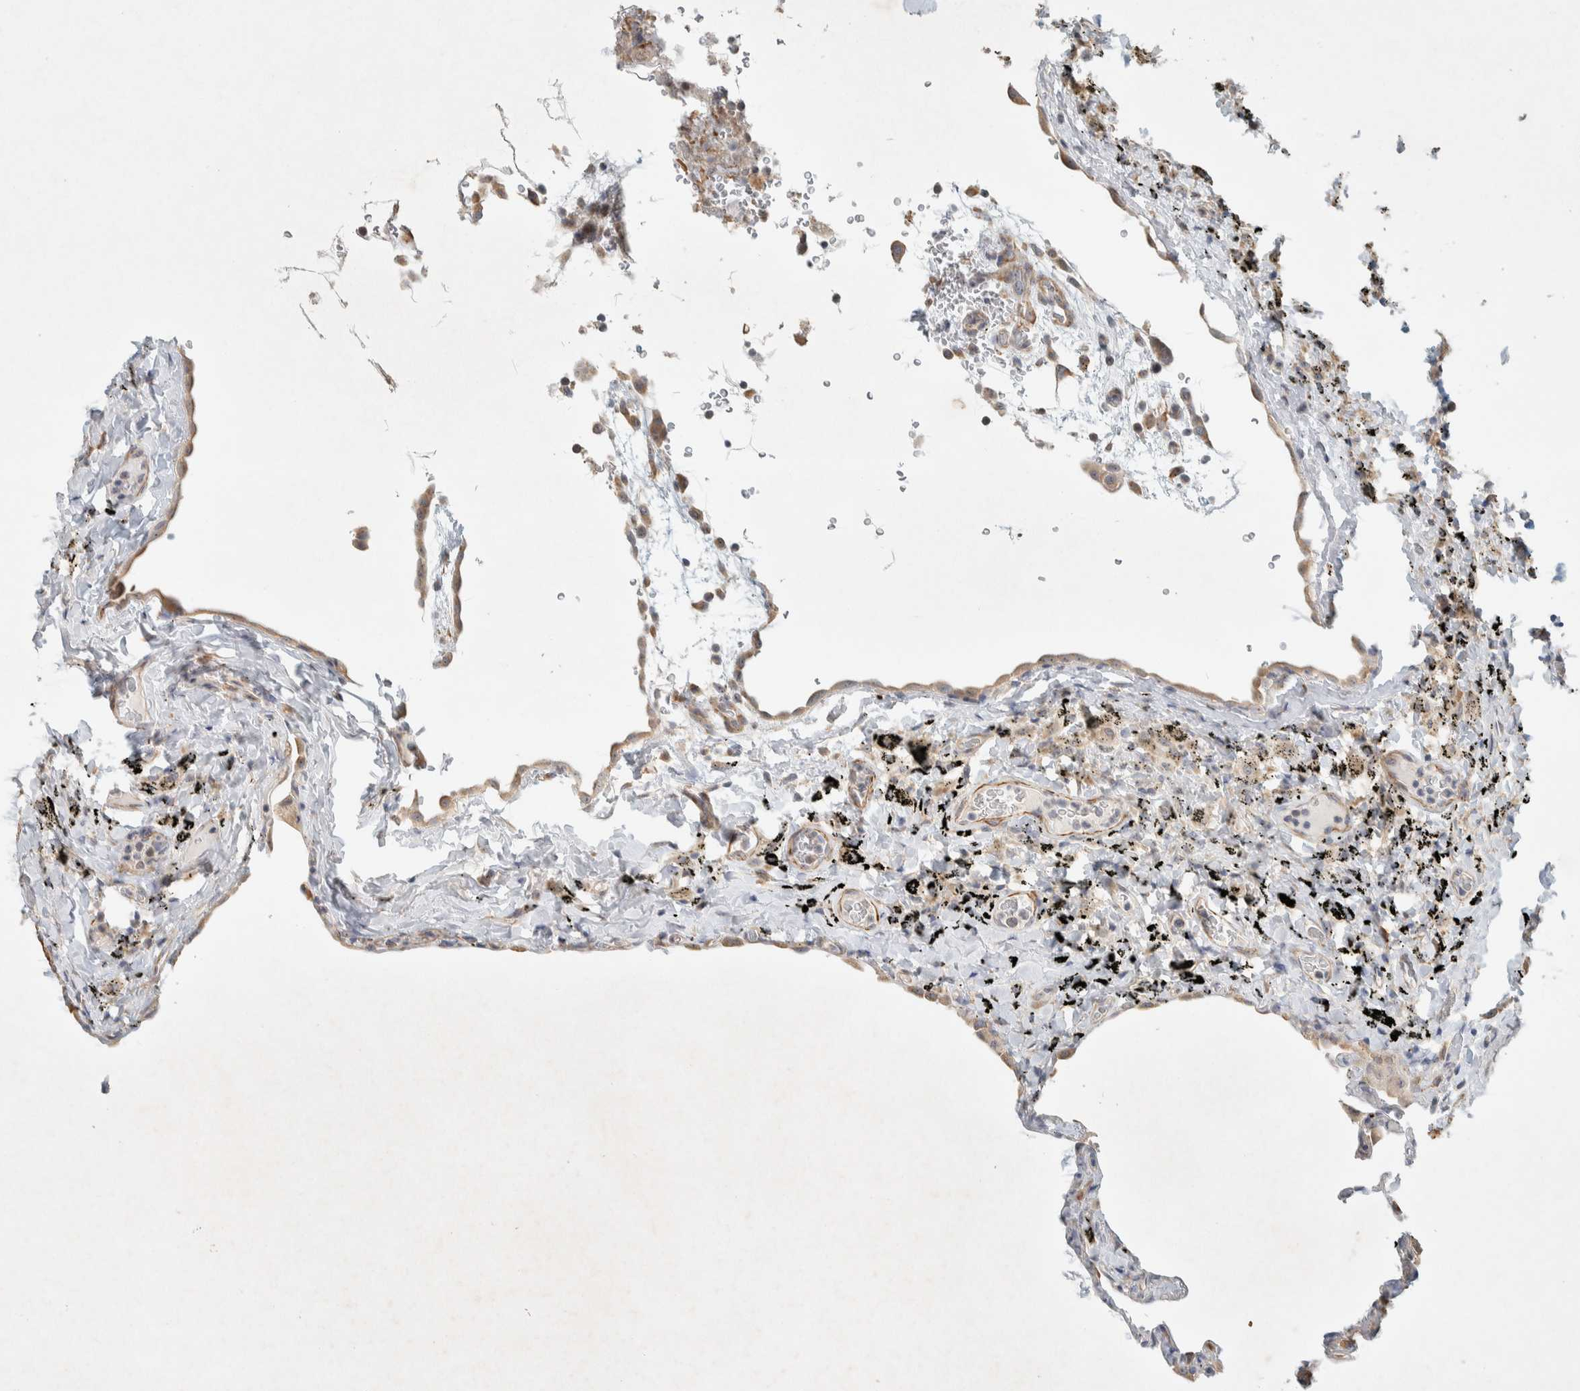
{"staining": {"intensity": "weak", "quantity": "<25%", "location": "cytoplasmic/membranous"}, "tissue": "lung", "cell_type": "Alveolar cells", "image_type": "normal", "snomed": [{"axis": "morphology", "description": "Normal tissue, NOS"}, {"axis": "topography", "description": "Lung"}], "caption": "Histopathology image shows no protein expression in alveolar cells of benign lung.", "gene": "KLHL40", "patient": {"sex": "male", "age": 59}}